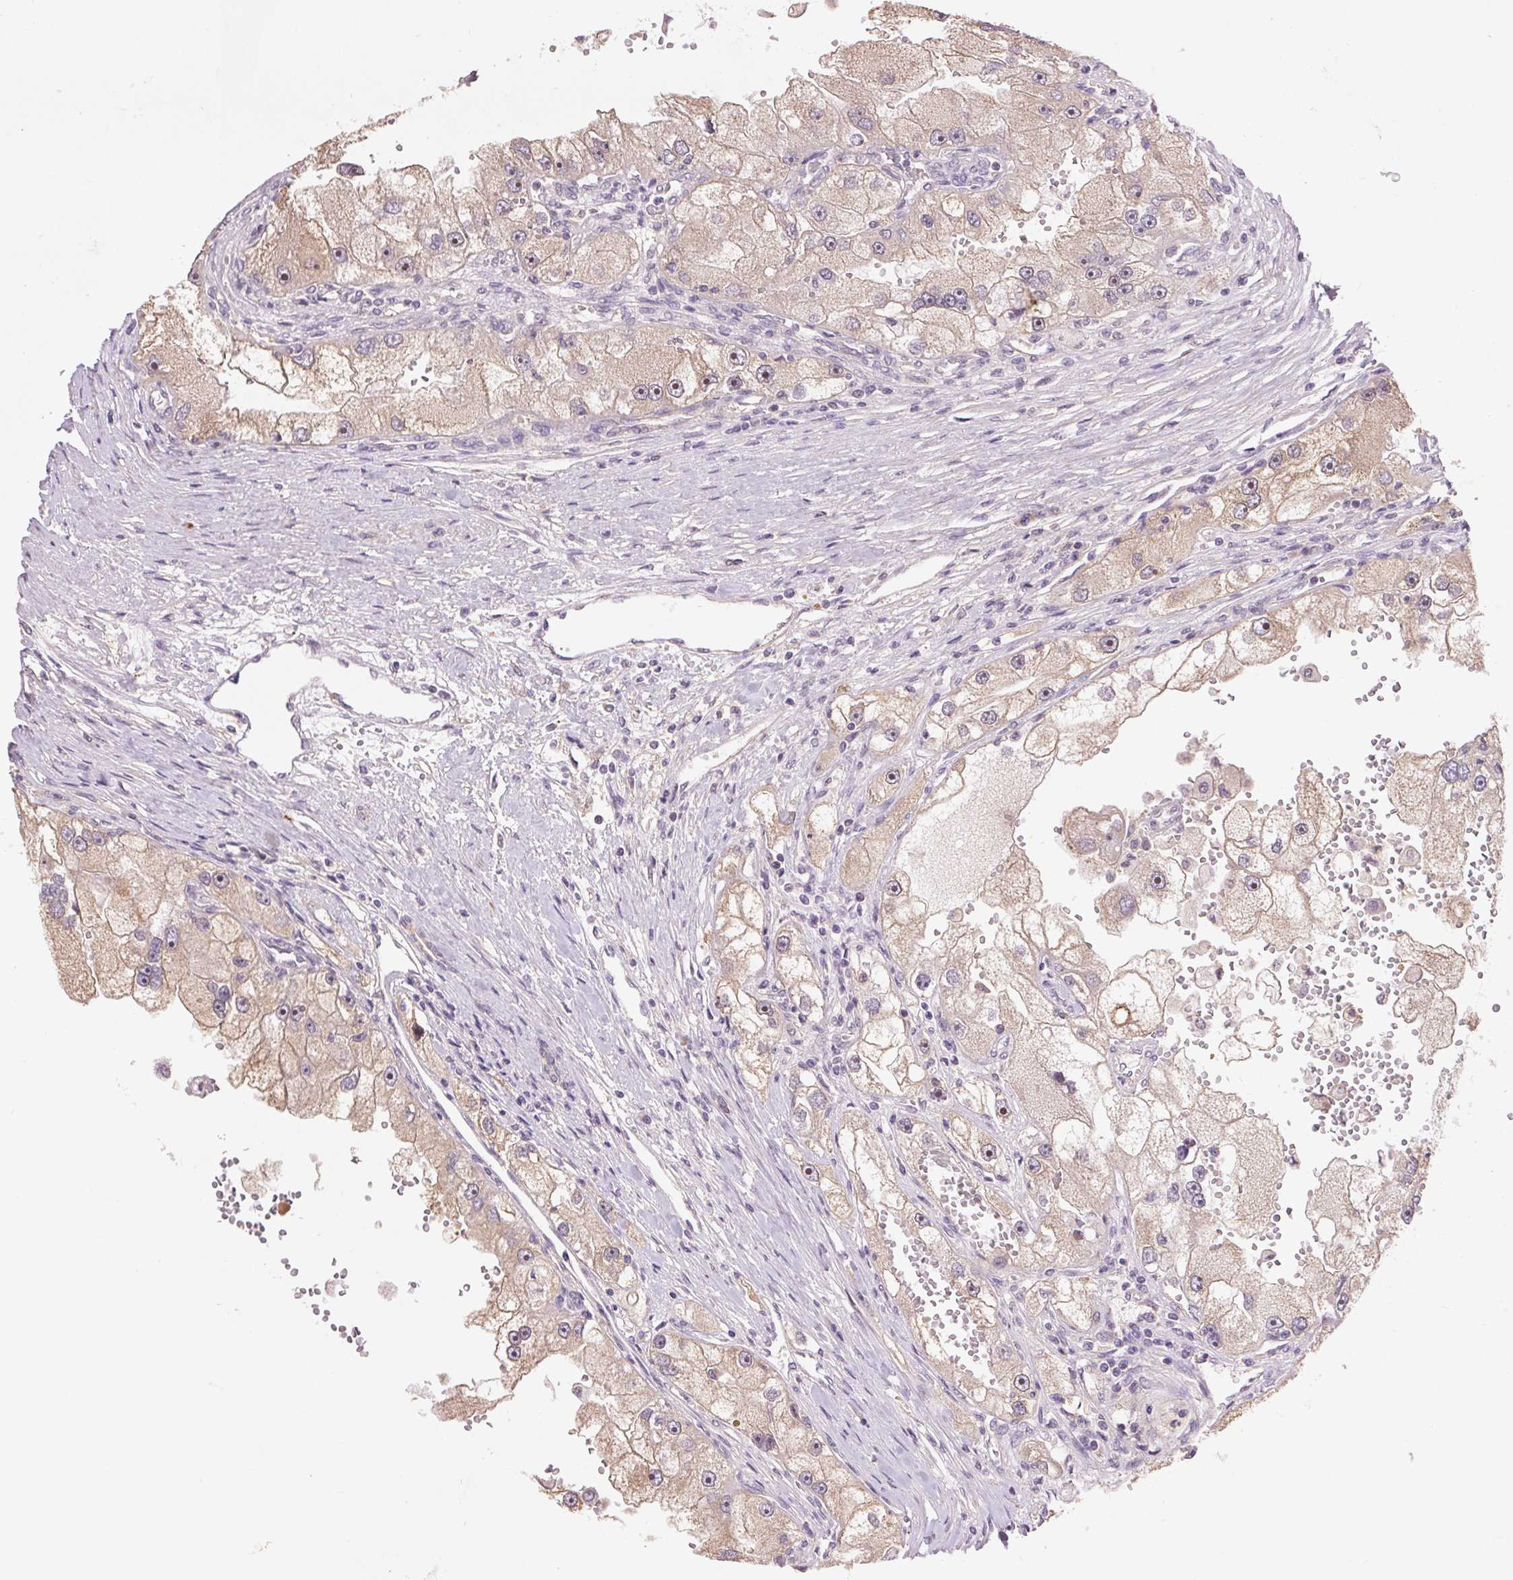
{"staining": {"intensity": "moderate", "quantity": "25%-75%", "location": "cytoplasmic/membranous,nuclear"}, "tissue": "renal cancer", "cell_type": "Tumor cells", "image_type": "cancer", "snomed": [{"axis": "morphology", "description": "Adenocarcinoma, NOS"}, {"axis": "topography", "description": "Kidney"}], "caption": "IHC micrograph of neoplastic tissue: human renal adenocarcinoma stained using immunohistochemistry demonstrates medium levels of moderate protein expression localized specifically in the cytoplasmic/membranous and nuclear of tumor cells, appearing as a cytoplasmic/membranous and nuclear brown color.", "gene": "RANBP3L", "patient": {"sex": "male", "age": 63}}